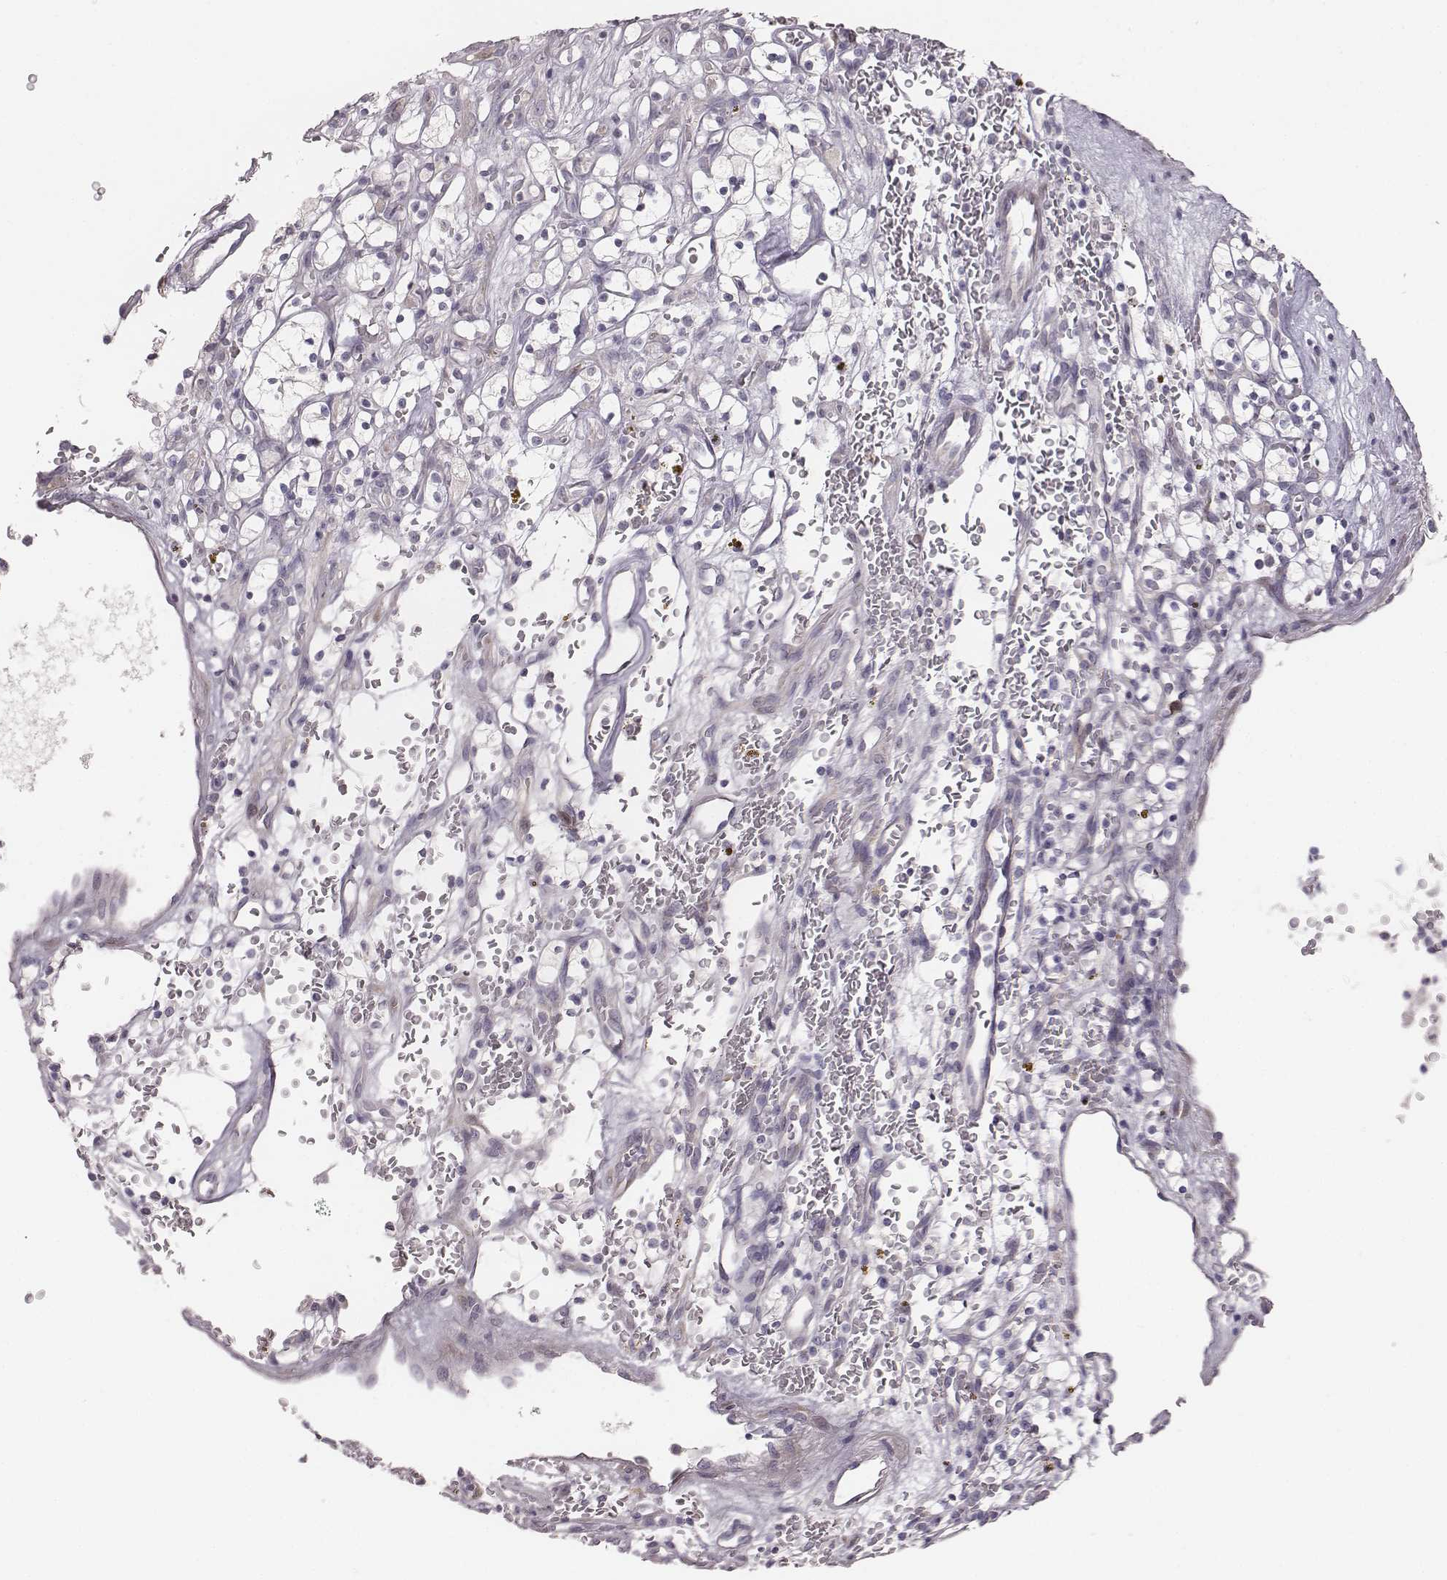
{"staining": {"intensity": "negative", "quantity": "none", "location": "none"}, "tissue": "renal cancer", "cell_type": "Tumor cells", "image_type": "cancer", "snomed": [{"axis": "morphology", "description": "Adenocarcinoma, NOS"}, {"axis": "topography", "description": "Kidney"}], "caption": "The immunohistochemistry (IHC) micrograph has no significant staining in tumor cells of renal cancer (adenocarcinoma) tissue. (Brightfield microscopy of DAB IHC at high magnification).", "gene": "PBK", "patient": {"sex": "female", "age": 64}}